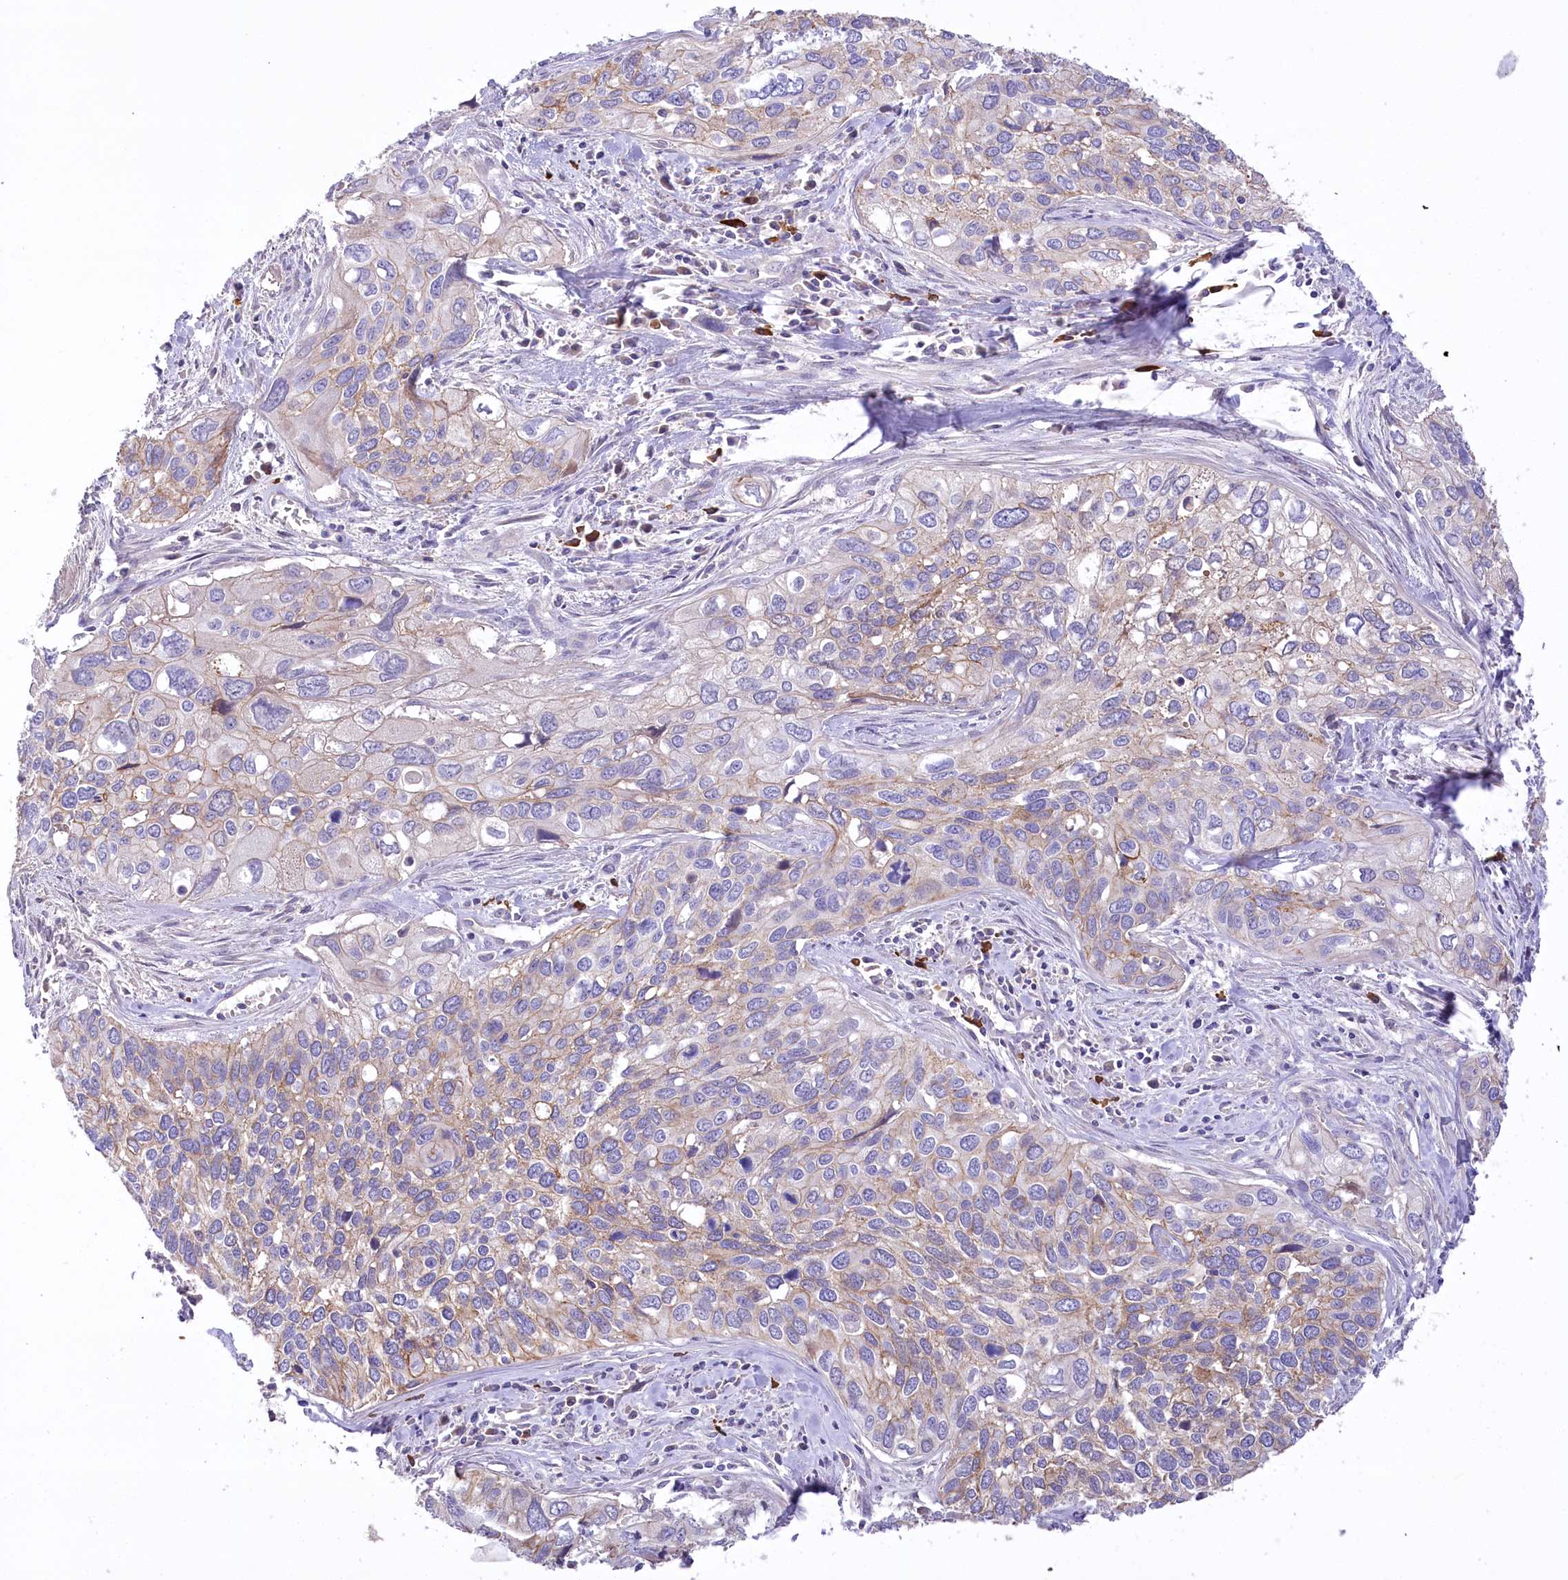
{"staining": {"intensity": "weak", "quantity": "25%-75%", "location": "cytoplasmic/membranous"}, "tissue": "cervical cancer", "cell_type": "Tumor cells", "image_type": "cancer", "snomed": [{"axis": "morphology", "description": "Squamous cell carcinoma, NOS"}, {"axis": "topography", "description": "Cervix"}], "caption": "A brown stain highlights weak cytoplasmic/membranous expression of a protein in human squamous cell carcinoma (cervical) tumor cells.", "gene": "CEP164", "patient": {"sex": "female", "age": 55}}